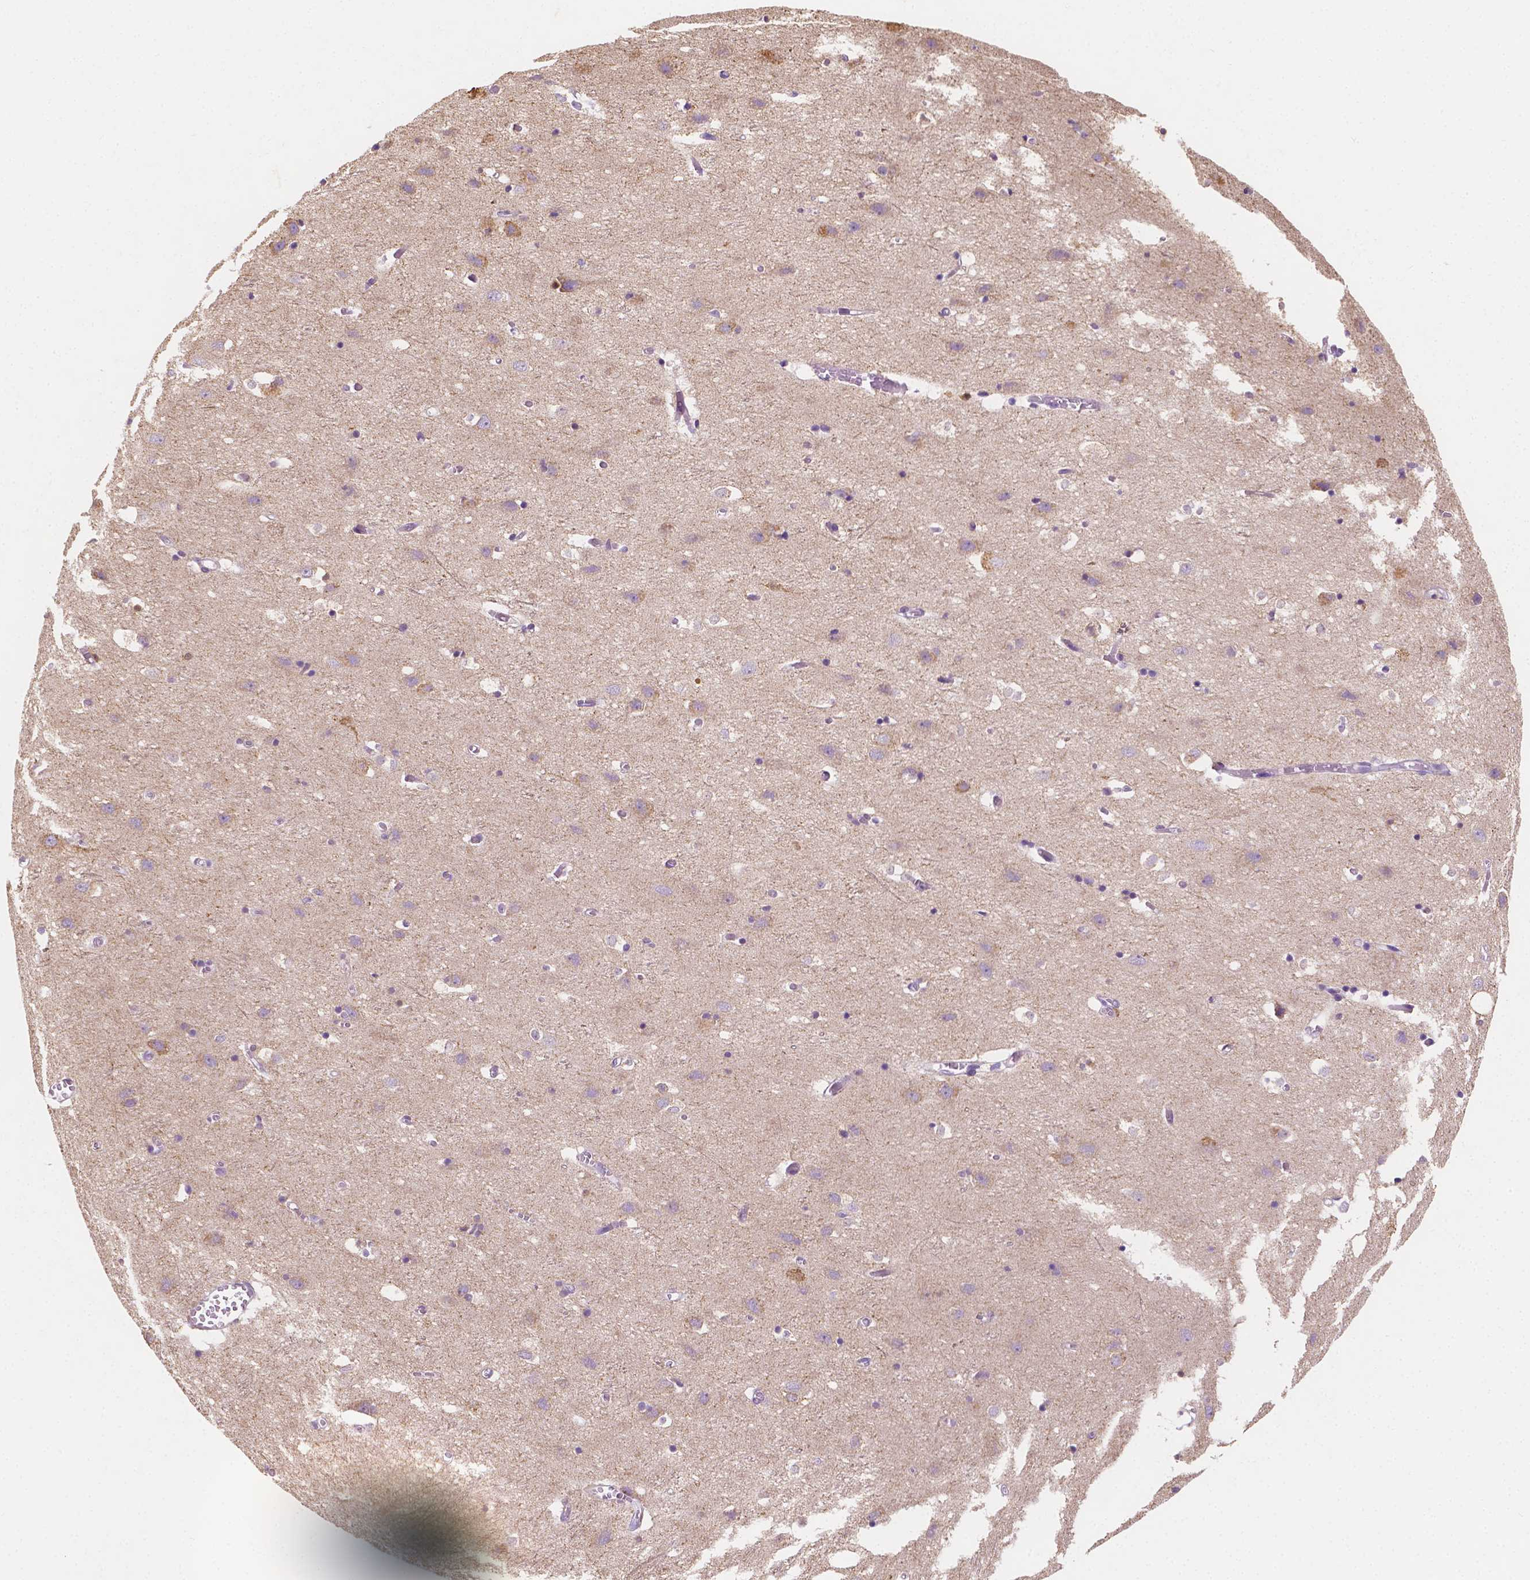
{"staining": {"intensity": "negative", "quantity": "none", "location": "none"}, "tissue": "cerebral cortex", "cell_type": "Endothelial cells", "image_type": "normal", "snomed": [{"axis": "morphology", "description": "Normal tissue, NOS"}, {"axis": "topography", "description": "Cerebral cortex"}], "caption": "High magnification brightfield microscopy of normal cerebral cortex stained with DAB (3,3'-diaminobenzidine) (brown) and counterstained with hematoxylin (blue): endothelial cells show no significant expression. (DAB (3,3'-diaminobenzidine) immunohistochemistry with hematoxylin counter stain).", "gene": "TMEM130", "patient": {"sex": "male", "age": 70}}